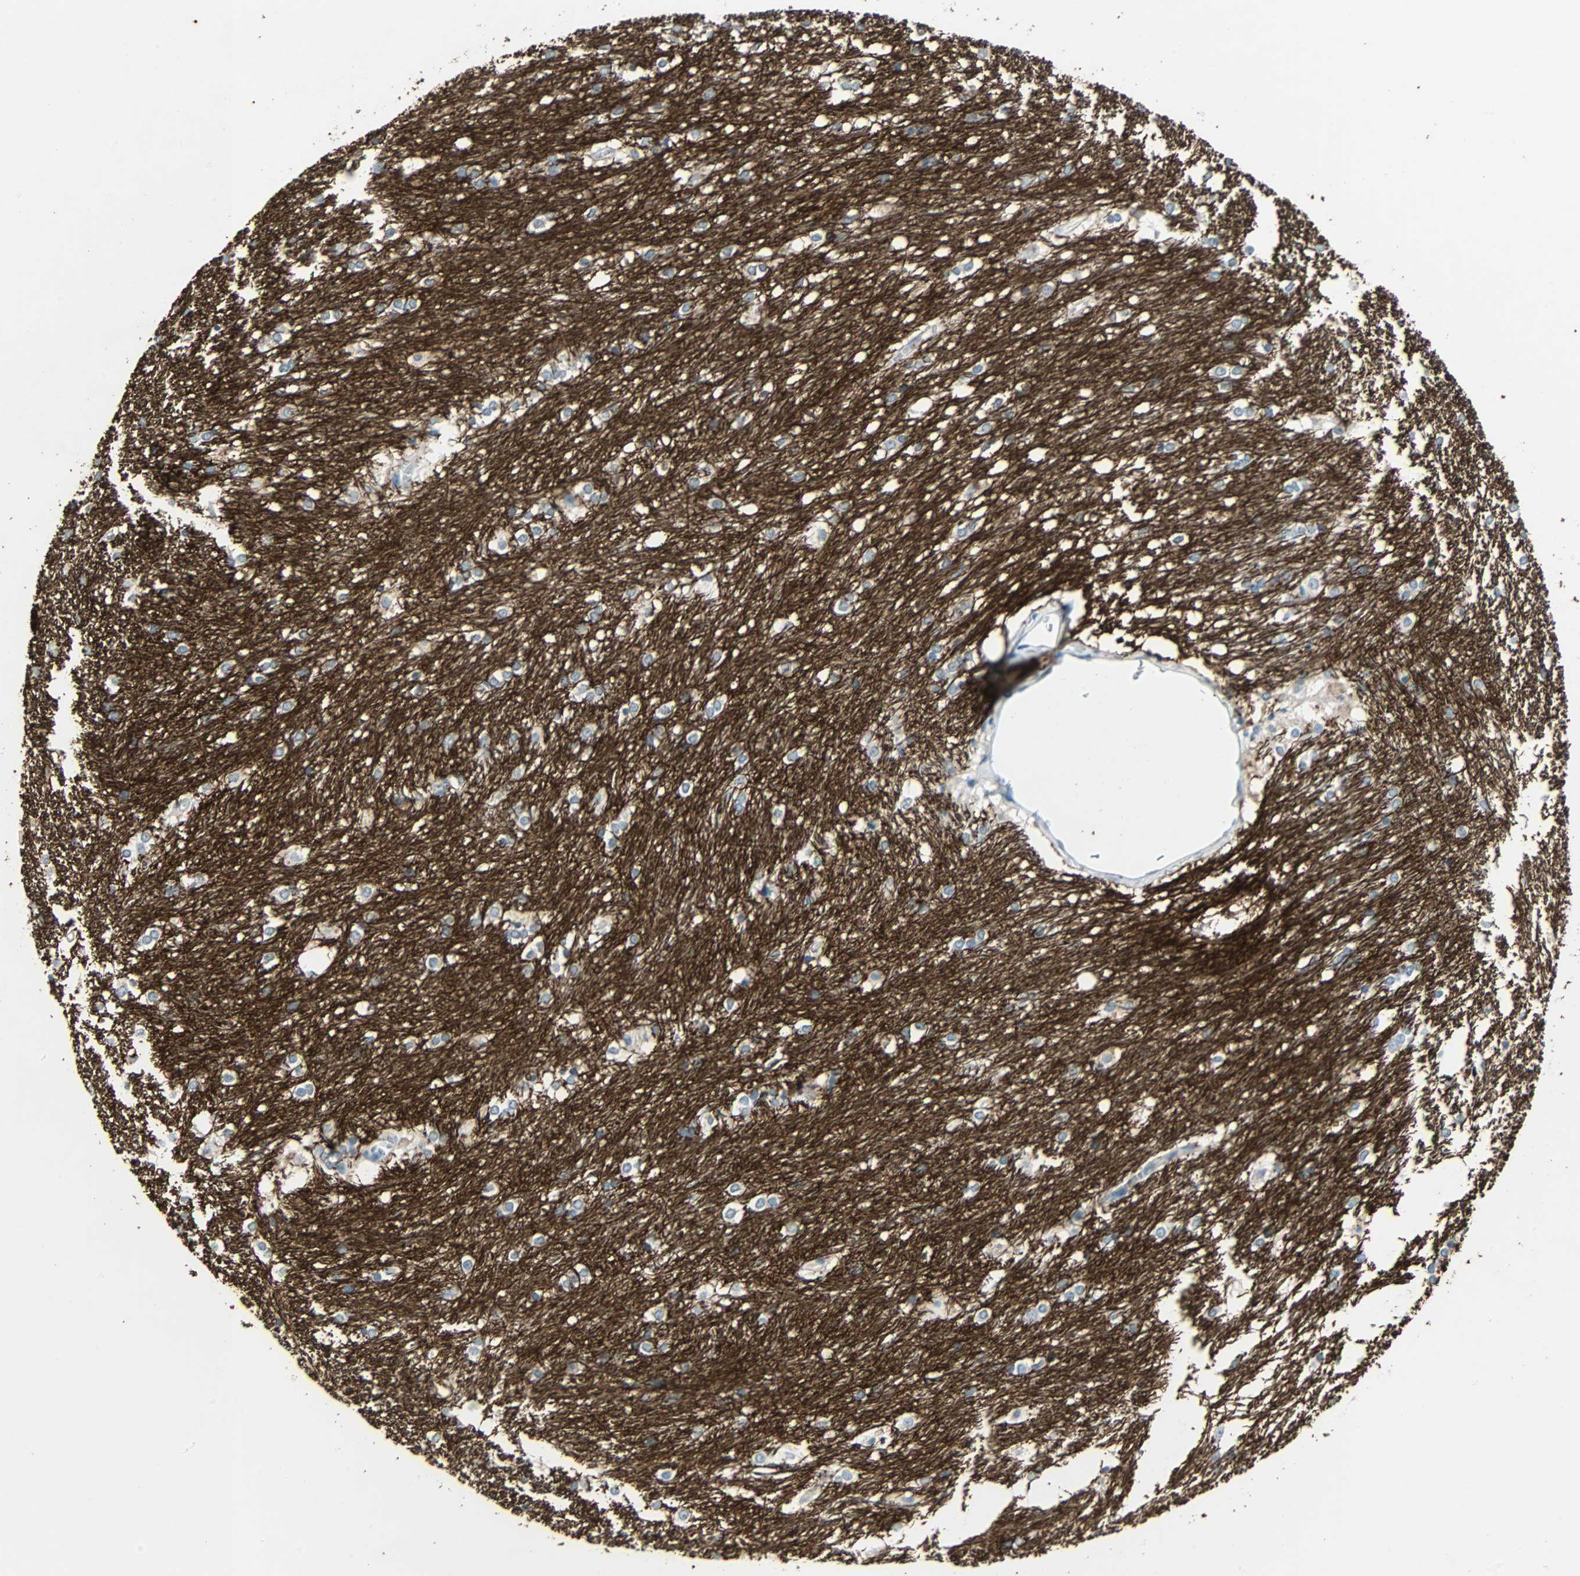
{"staining": {"intensity": "weak", "quantity": ">75%", "location": "cytoplasmic/membranous"}, "tissue": "caudate", "cell_type": "Glial cells", "image_type": "normal", "snomed": [{"axis": "morphology", "description": "Normal tissue, NOS"}, {"axis": "topography", "description": "Lateral ventricle wall"}], "caption": "Unremarkable caudate was stained to show a protein in brown. There is low levels of weak cytoplasmic/membranous positivity in approximately >75% of glial cells.", "gene": "STX1A", "patient": {"sex": "female", "age": 19}}